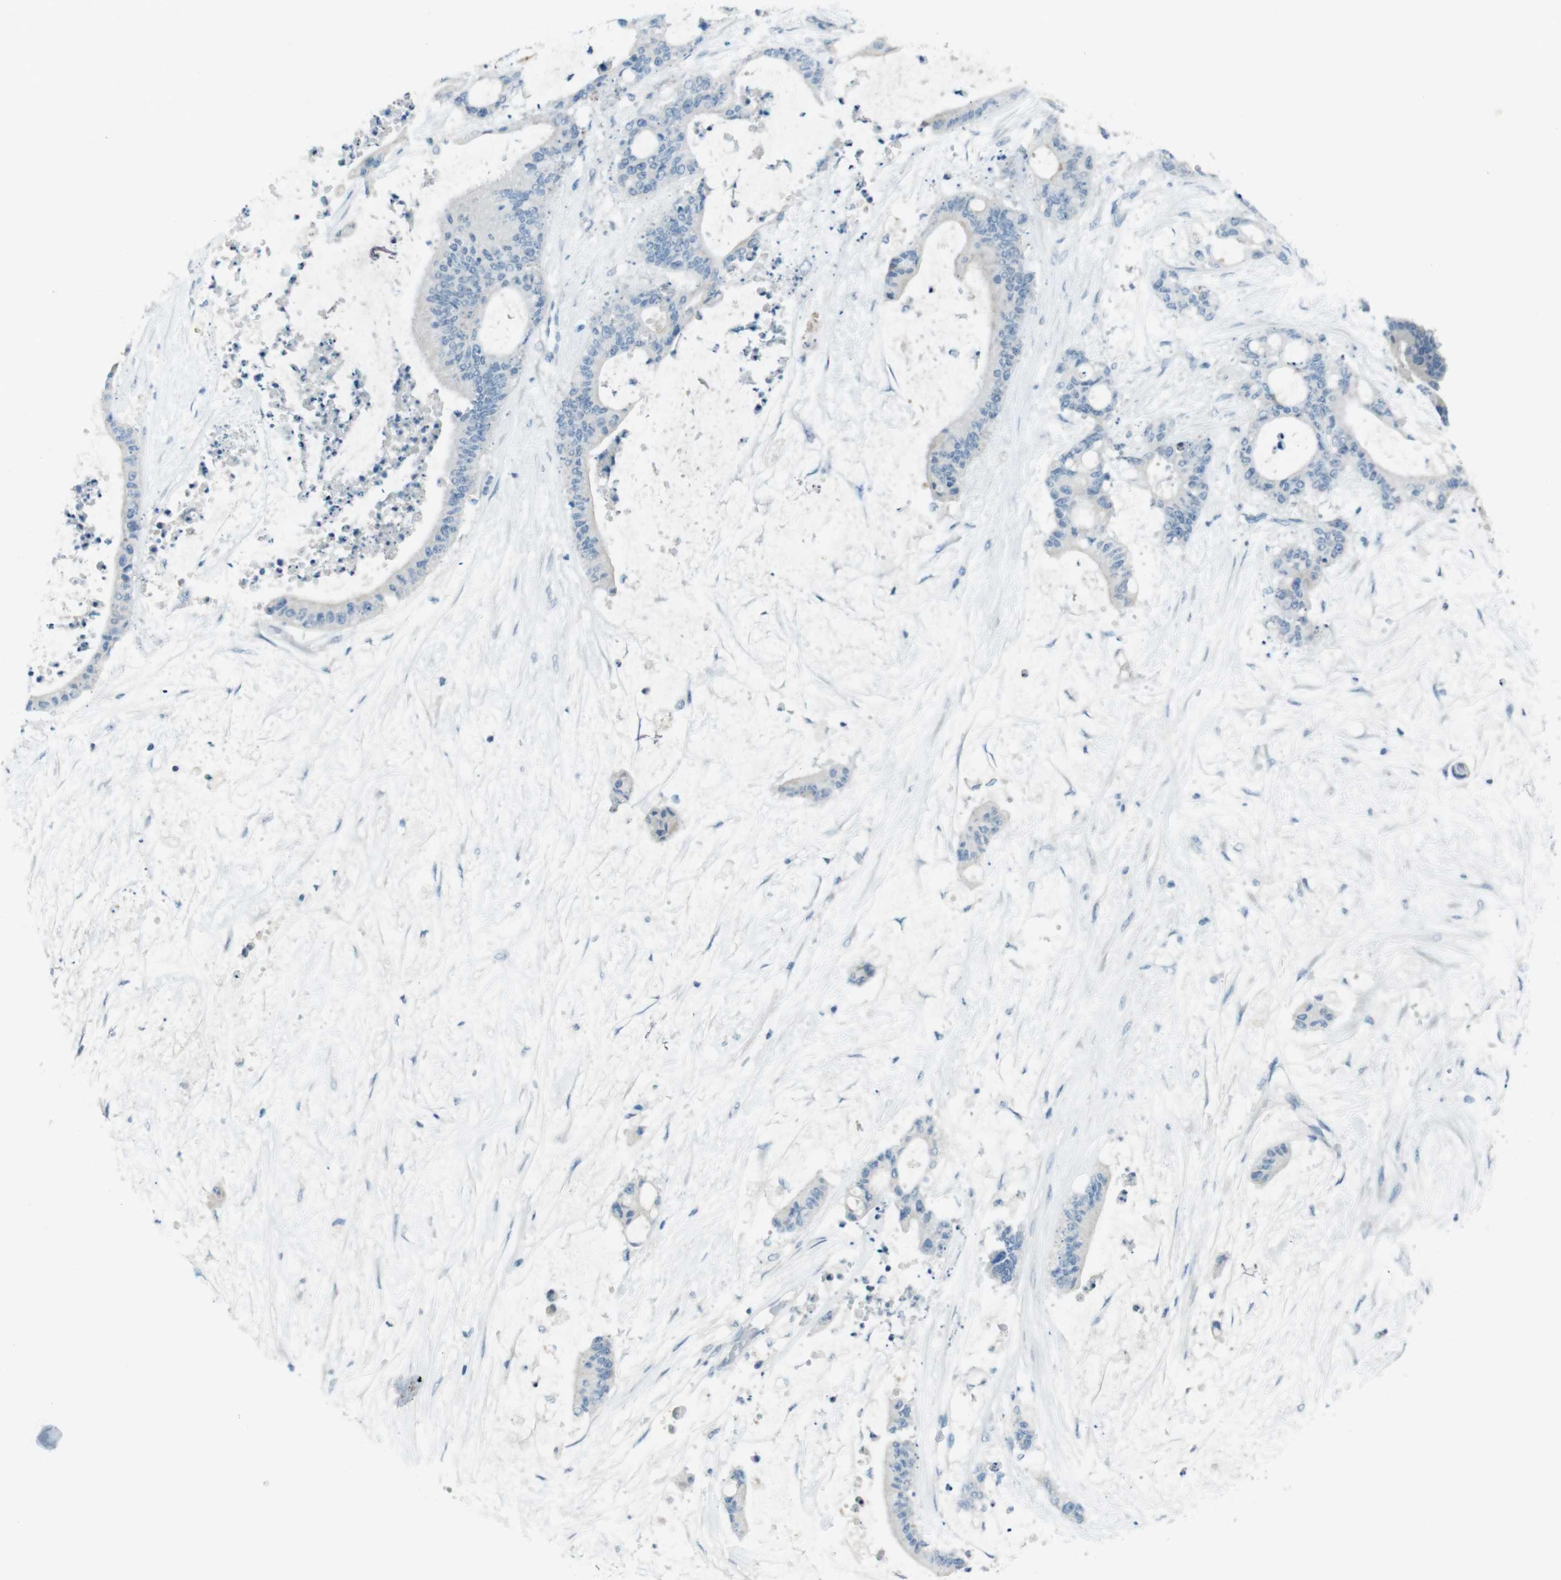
{"staining": {"intensity": "negative", "quantity": "none", "location": "none"}, "tissue": "liver cancer", "cell_type": "Tumor cells", "image_type": "cancer", "snomed": [{"axis": "morphology", "description": "Cholangiocarcinoma"}, {"axis": "topography", "description": "Liver"}], "caption": "Immunohistochemistry (IHC) of cholangiocarcinoma (liver) exhibits no staining in tumor cells.", "gene": "ENTPD7", "patient": {"sex": "female", "age": 73}}